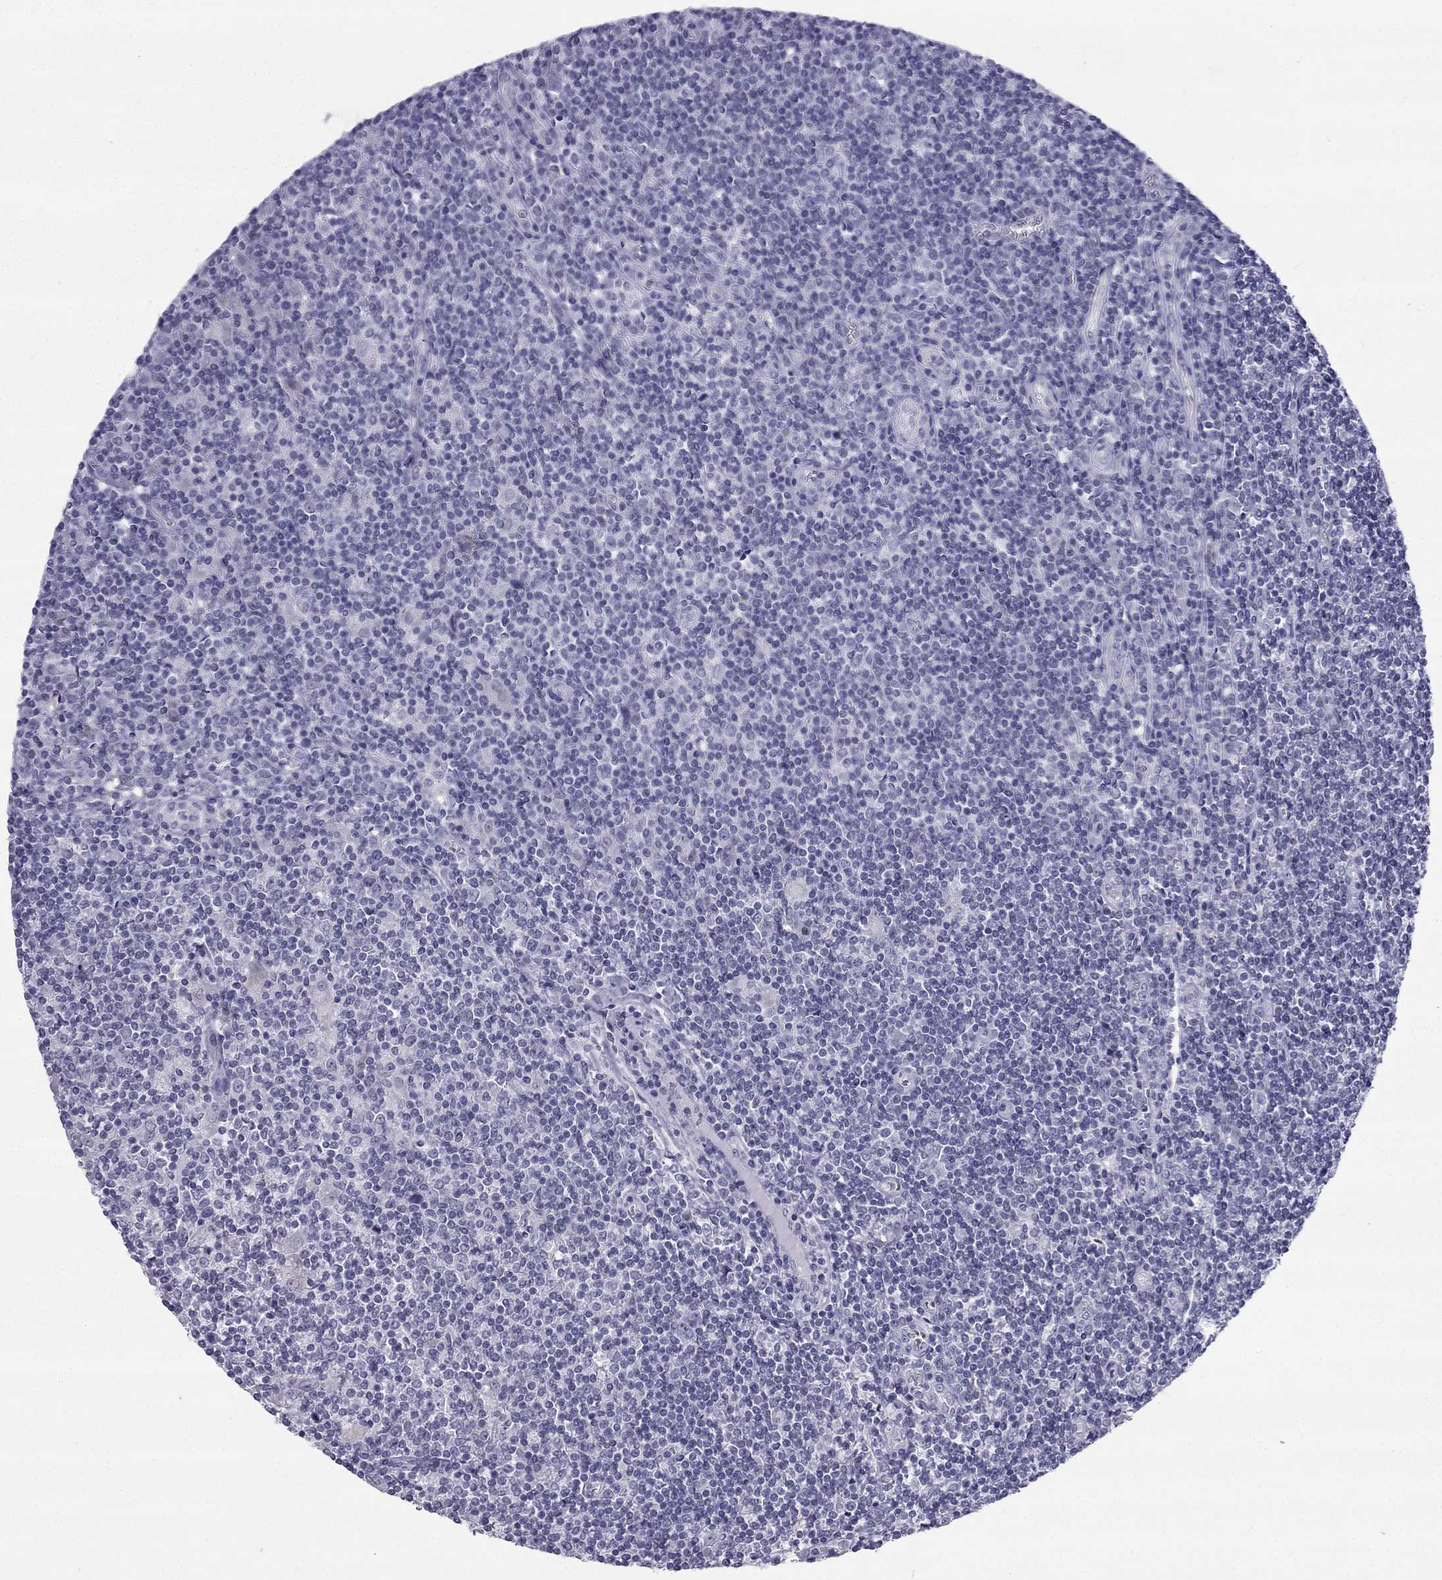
{"staining": {"intensity": "negative", "quantity": "none", "location": "none"}, "tissue": "lymphoma", "cell_type": "Tumor cells", "image_type": "cancer", "snomed": [{"axis": "morphology", "description": "Hodgkin's disease, NOS"}, {"axis": "topography", "description": "Lymph node"}], "caption": "Immunohistochemistry of human Hodgkin's disease exhibits no staining in tumor cells.", "gene": "CFAP53", "patient": {"sex": "male", "age": 40}}